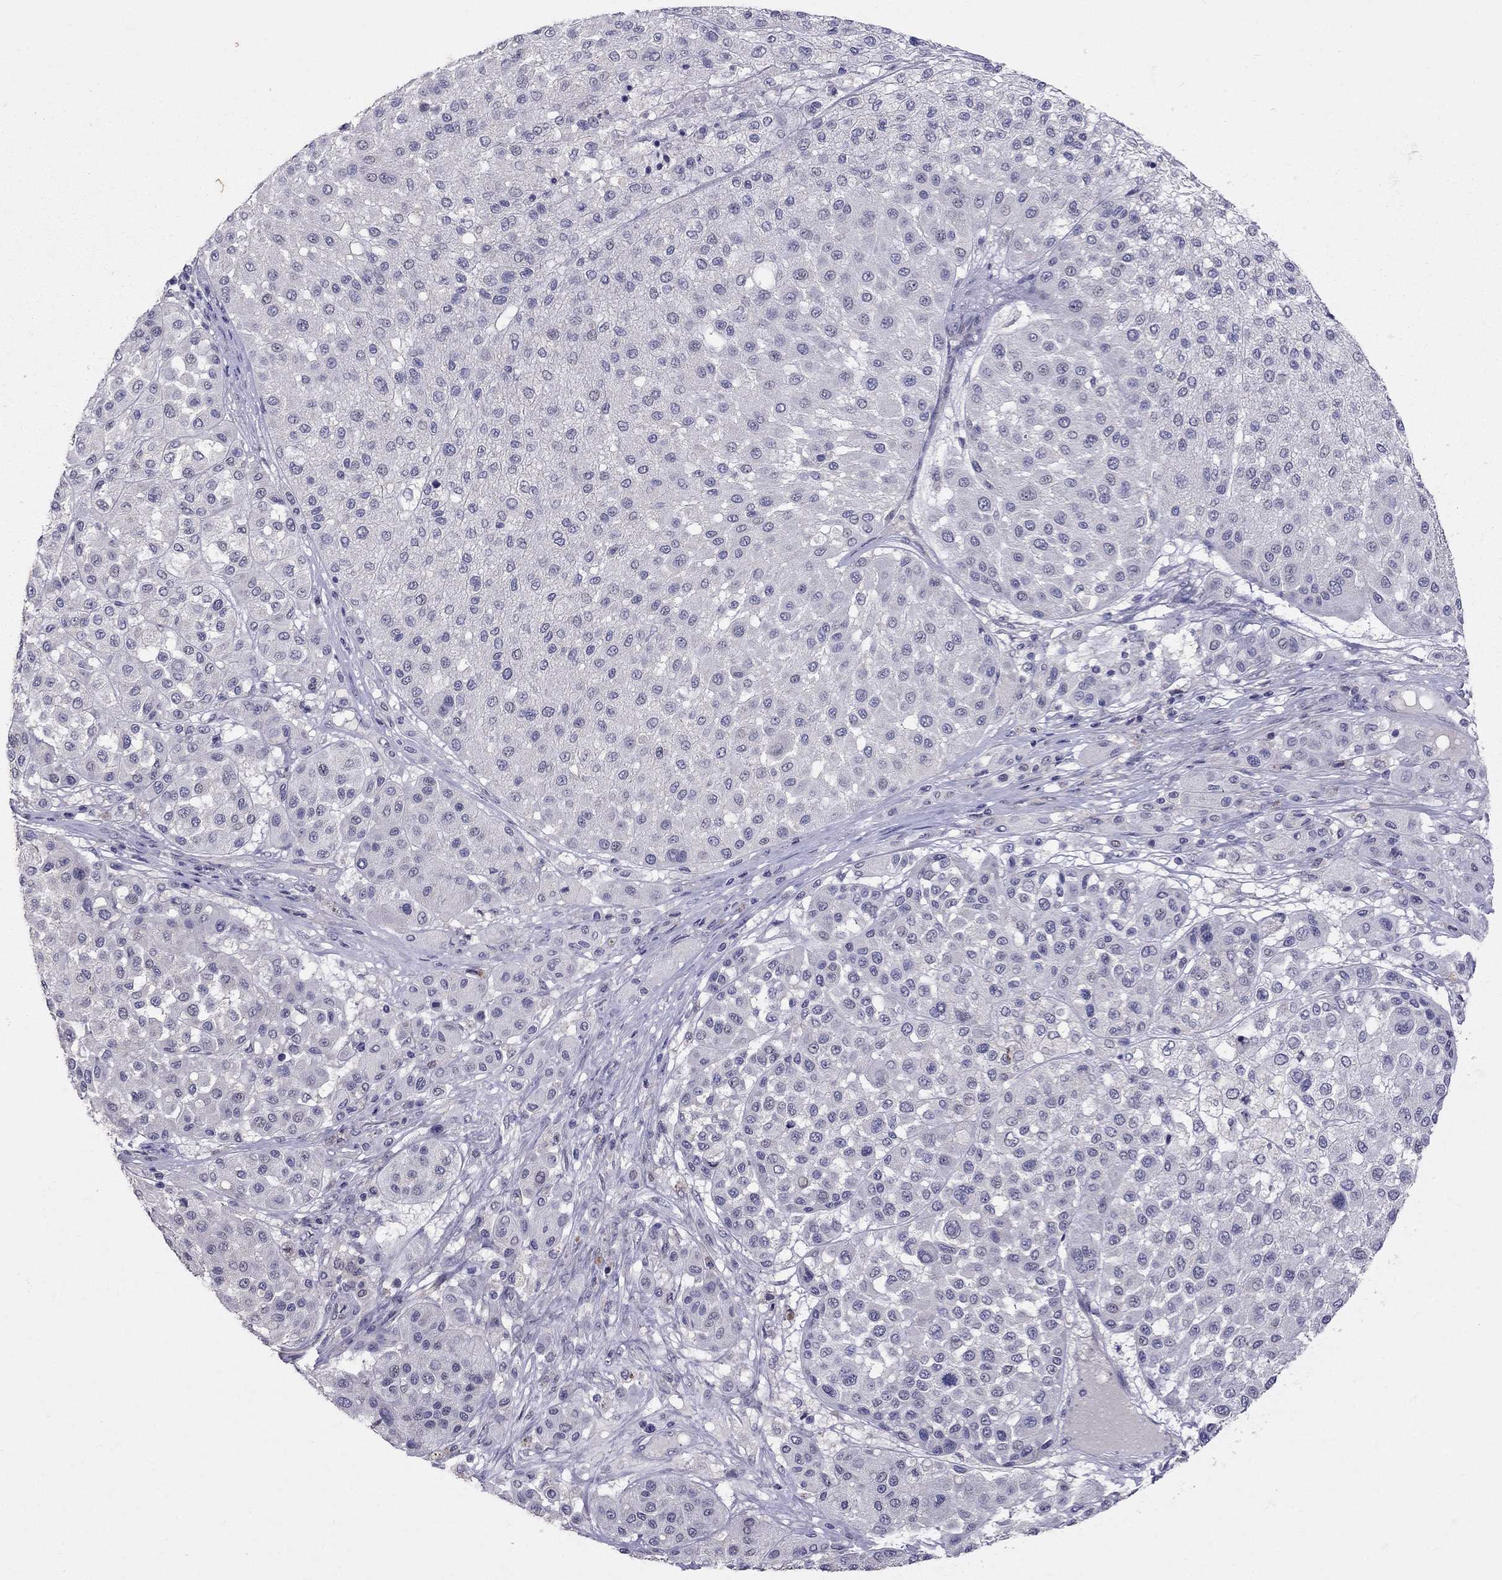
{"staining": {"intensity": "negative", "quantity": "none", "location": "none"}, "tissue": "melanoma", "cell_type": "Tumor cells", "image_type": "cancer", "snomed": [{"axis": "morphology", "description": "Malignant melanoma, Metastatic site"}, {"axis": "topography", "description": "Smooth muscle"}], "caption": "Image shows no protein staining in tumor cells of malignant melanoma (metastatic site) tissue. (DAB IHC with hematoxylin counter stain).", "gene": "FST", "patient": {"sex": "male", "age": 41}}